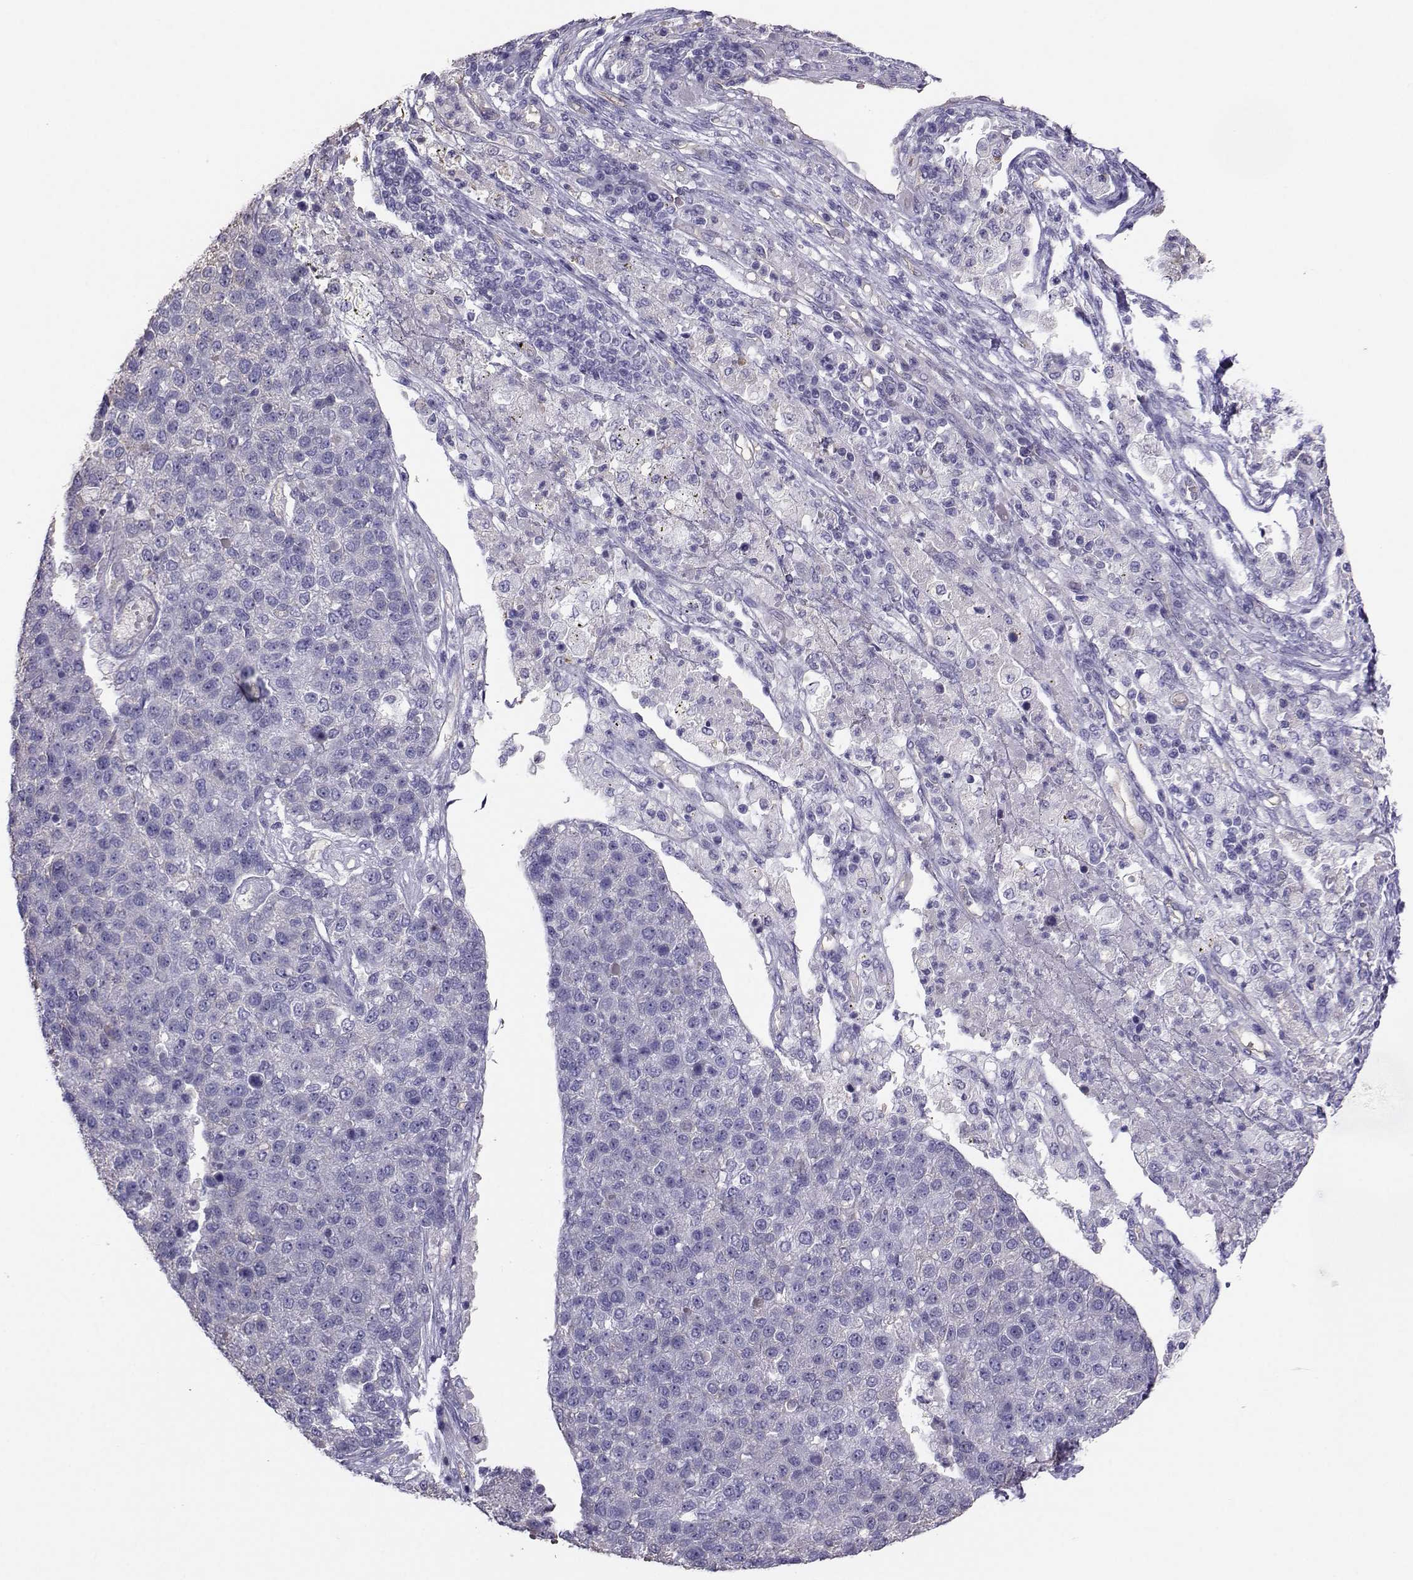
{"staining": {"intensity": "negative", "quantity": "none", "location": "none"}, "tissue": "pancreatic cancer", "cell_type": "Tumor cells", "image_type": "cancer", "snomed": [{"axis": "morphology", "description": "Adenocarcinoma, NOS"}, {"axis": "topography", "description": "Pancreas"}], "caption": "A micrograph of human pancreatic cancer (adenocarcinoma) is negative for staining in tumor cells.", "gene": "CLUL1", "patient": {"sex": "female", "age": 61}}